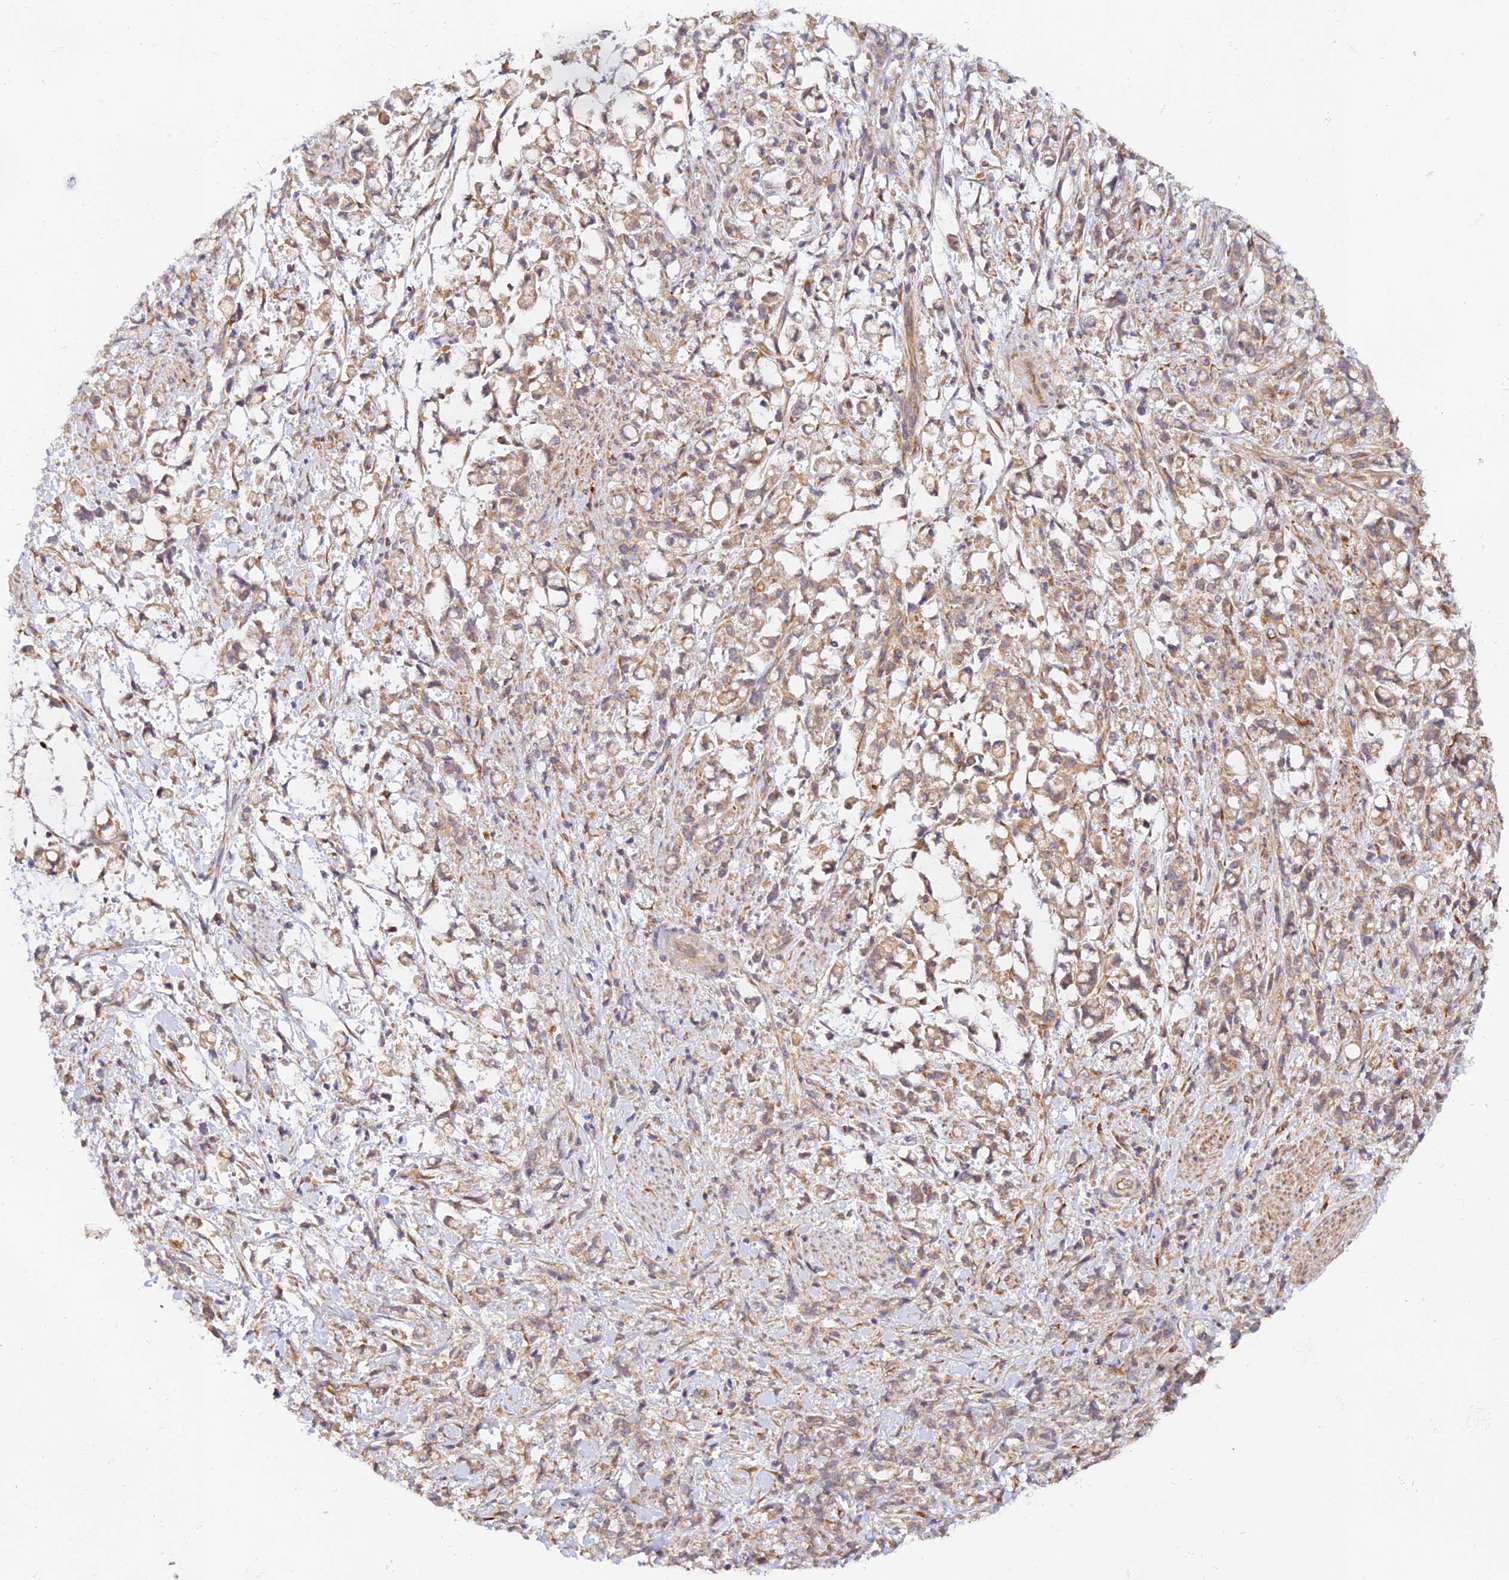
{"staining": {"intensity": "moderate", "quantity": "25%-75%", "location": "cytoplasmic/membranous"}, "tissue": "stomach cancer", "cell_type": "Tumor cells", "image_type": "cancer", "snomed": [{"axis": "morphology", "description": "Adenocarcinoma, NOS"}, {"axis": "topography", "description": "Stomach"}], "caption": "Brown immunohistochemical staining in human stomach cancer (adenocarcinoma) displays moderate cytoplasmic/membranous positivity in about 25%-75% of tumor cells.", "gene": "MYO9A", "patient": {"sex": "female", "age": 60}}